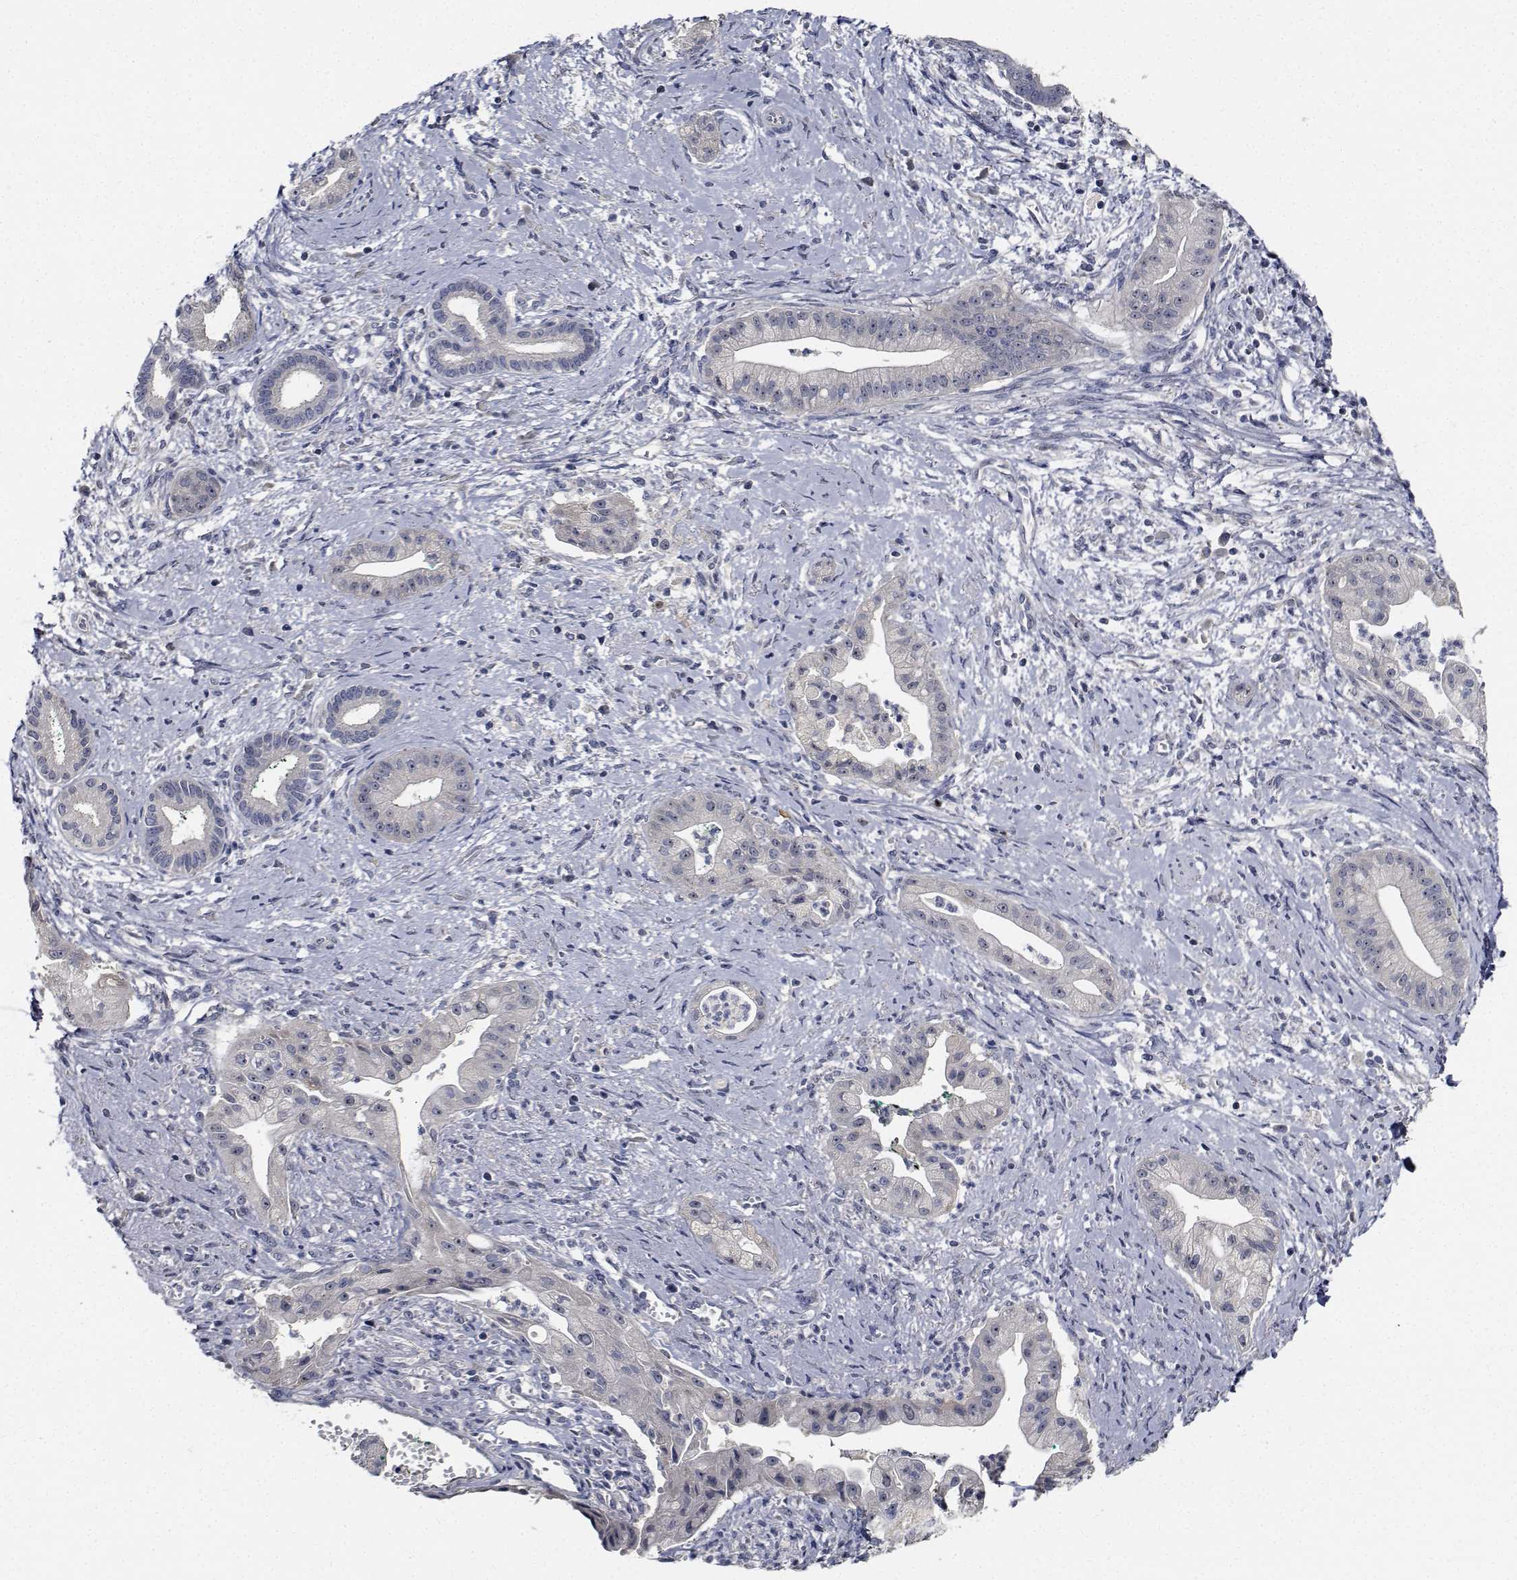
{"staining": {"intensity": "negative", "quantity": "none", "location": "none"}, "tissue": "pancreatic cancer", "cell_type": "Tumor cells", "image_type": "cancer", "snomed": [{"axis": "morphology", "description": "Normal tissue, NOS"}, {"axis": "morphology", "description": "Adenocarcinoma, NOS"}, {"axis": "topography", "description": "Lymph node"}, {"axis": "topography", "description": "Pancreas"}], "caption": "High magnification brightfield microscopy of pancreatic adenocarcinoma stained with DAB (3,3'-diaminobenzidine) (brown) and counterstained with hematoxylin (blue): tumor cells show no significant staining.", "gene": "NVL", "patient": {"sex": "female", "age": 58}}